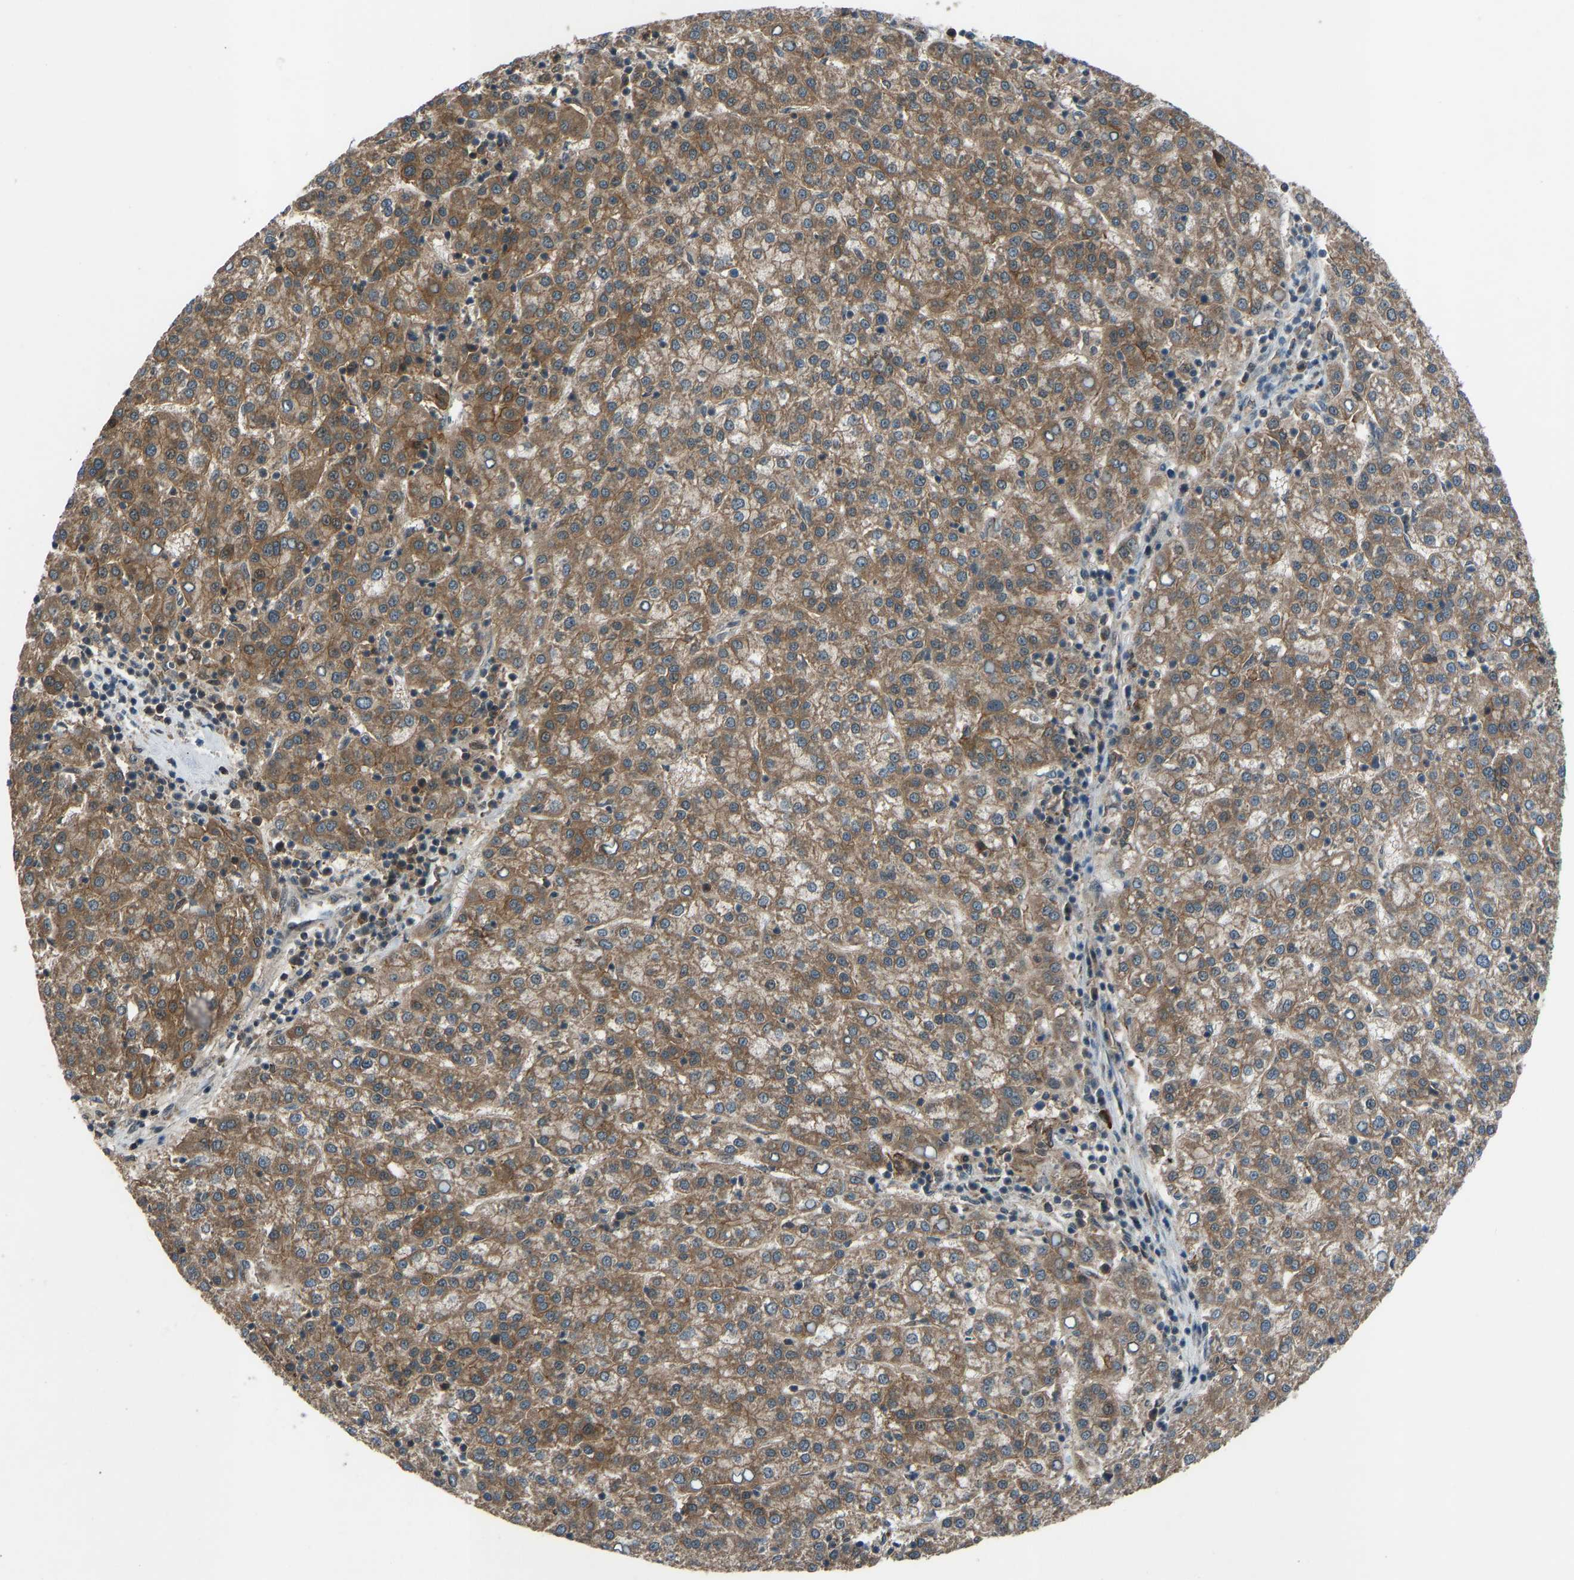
{"staining": {"intensity": "moderate", "quantity": ">75%", "location": "cytoplasmic/membranous"}, "tissue": "liver cancer", "cell_type": "Tumor cells", "image_type": "cancer", "snomed": [{"axis": "morphology", "description": "Carcinoma, Hepatocellular, NOS"}, {"axis": "topography", "description": "Liver"}], "caption": "Brown immunohistochemical staining in liver cancer shows moderate cytoplasmic/membranous positivity in about >75% of tumor cells. (Stains: DAB in brown, nuclei in blue, Microscopy: brightfield microscopy at high magnification).", "gene": "SLC43A1", "patient": {"sex": "female", "age": 58}}